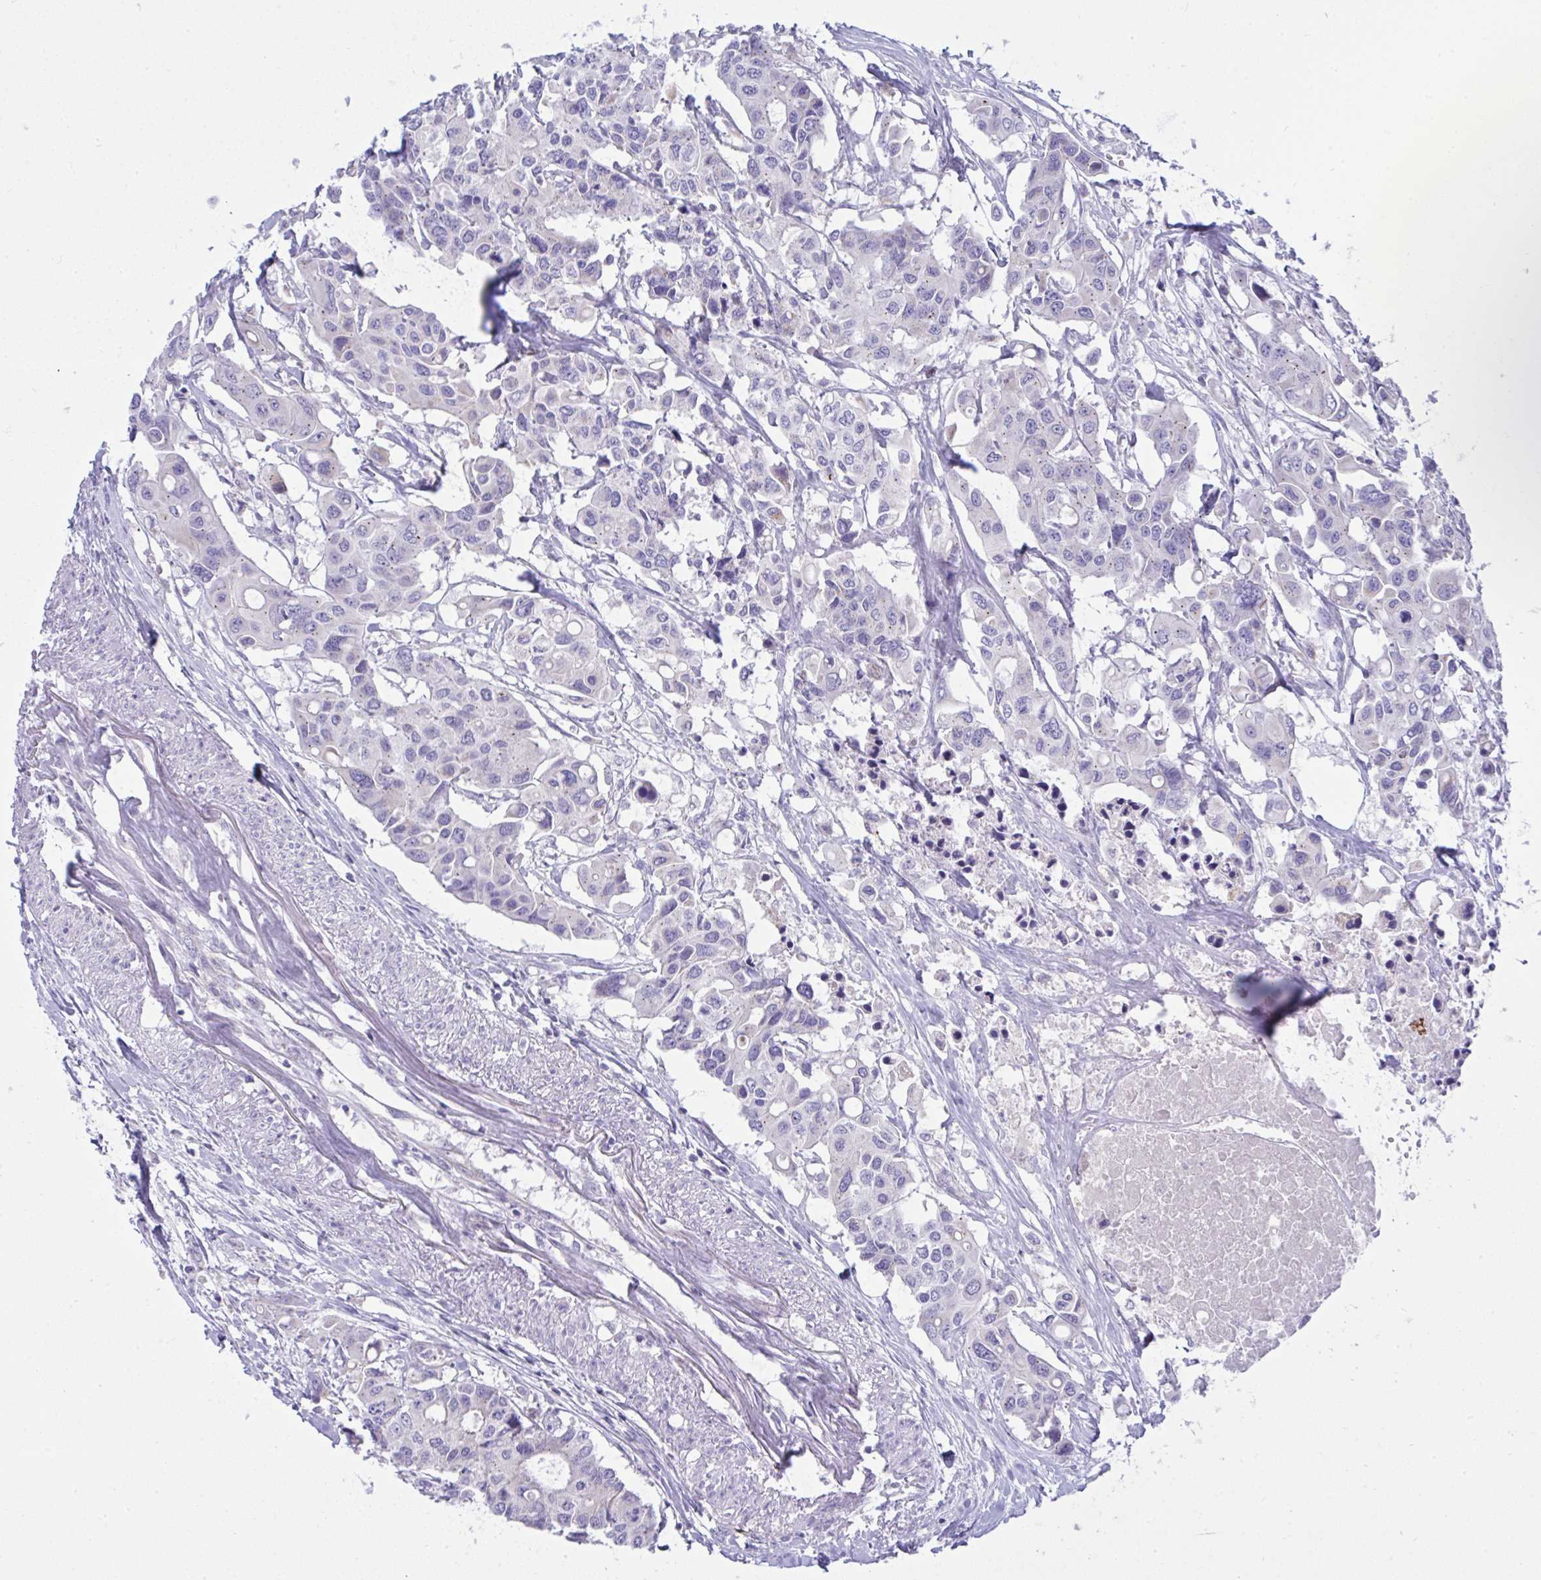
{"staining": {"intensity": "negative", "quantity": "none", "location": "none"}, "tissue": "colorectal cancer", "cell_type": "Tumor cells", "image_type": "cancer", "snomed": [{"axis": "morphology", "description": "Adenocarcinoma, NOS"}, {"axis": "topography", "description": "Colon"}], "caption": "This image is of colorectal cancer stained with immunohistochemistry (IHC) to label a protein in brown with the nuclei are counter-stained blue. There is no positivity in tumor cells.", "gene": "PLA2G12B", "patient": {"sex": "male", "age": 77}}